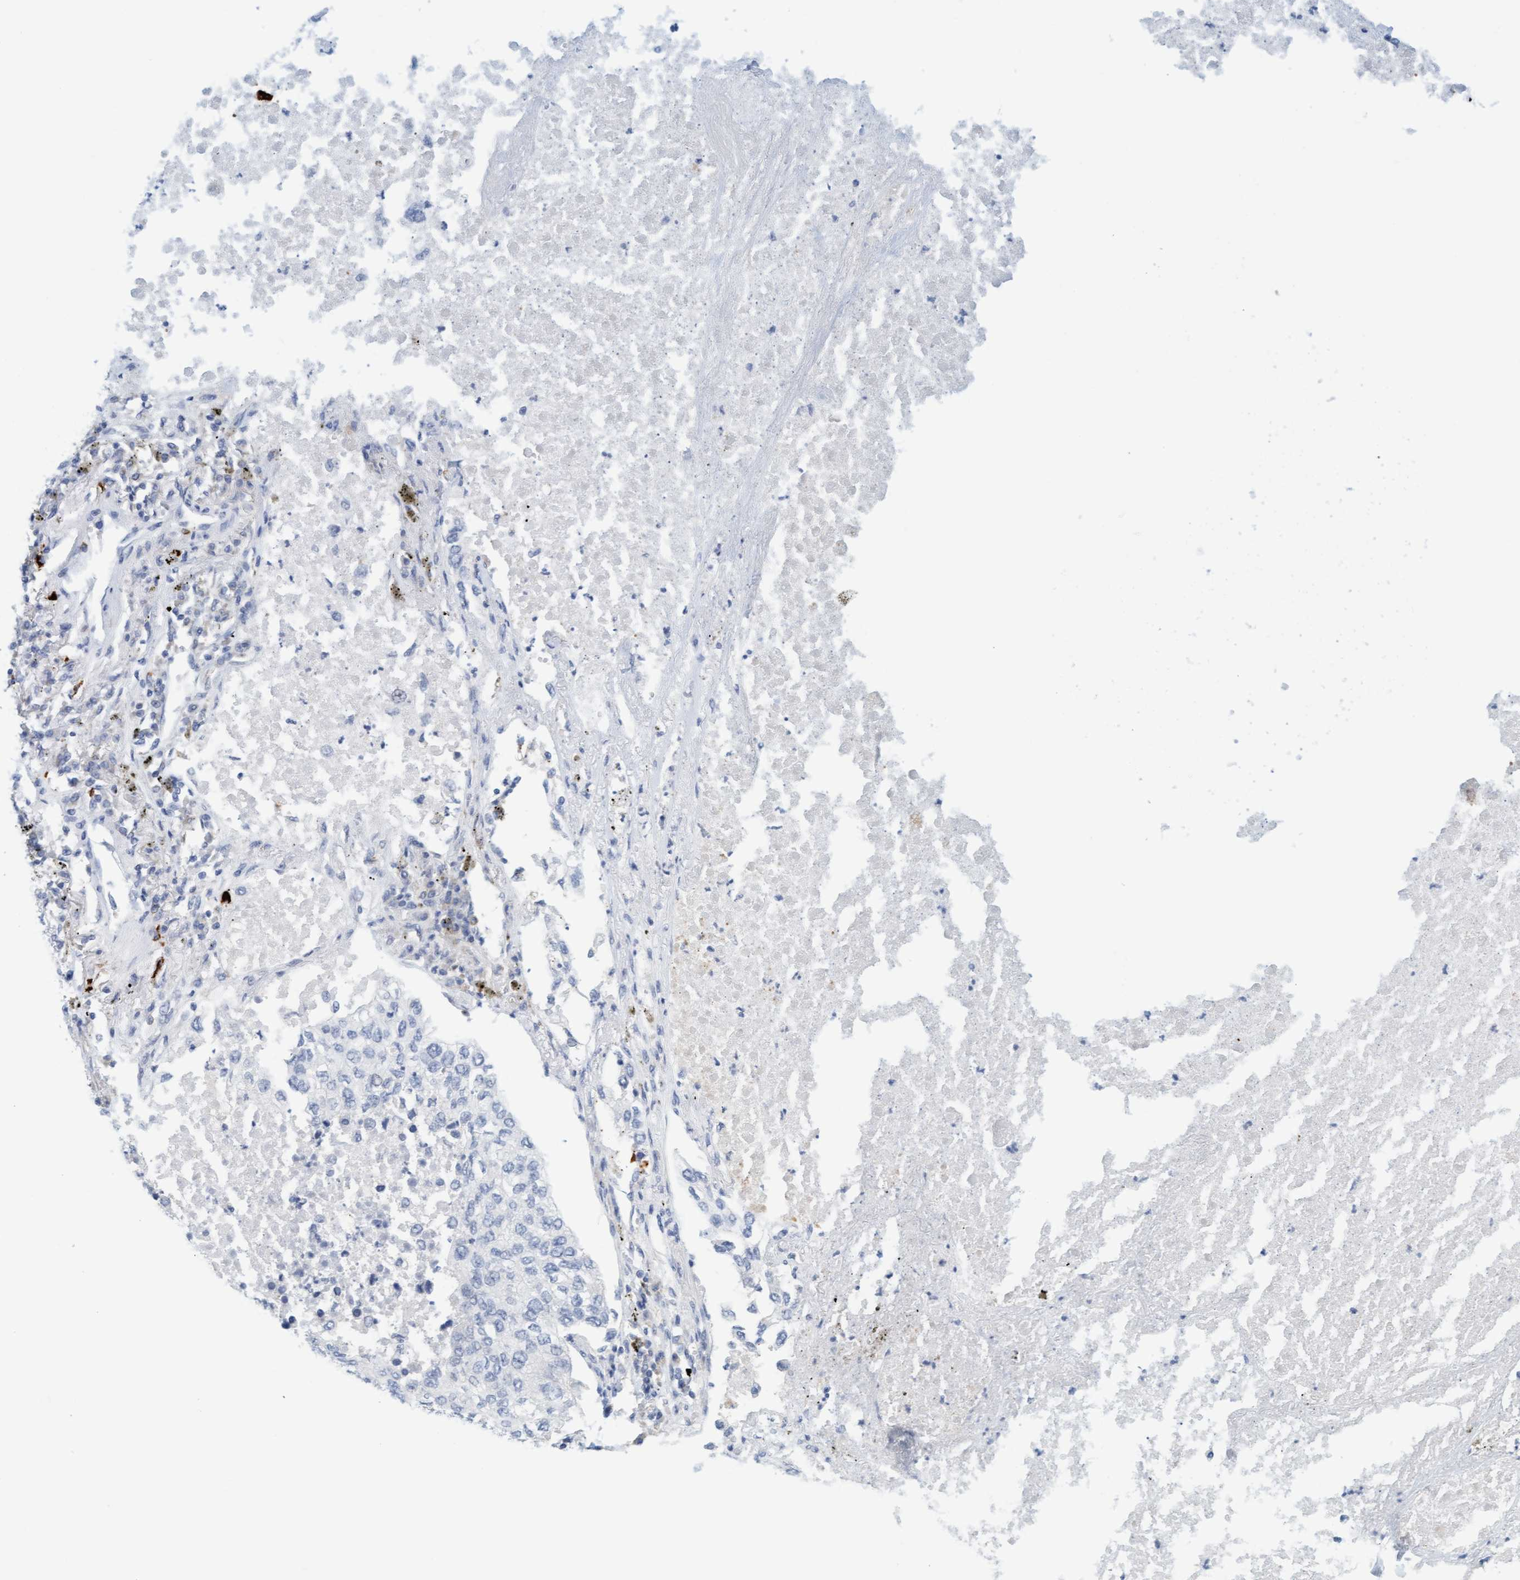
{"staining": {"intensity": "negative", "quantity": "none", "location": "none"}, "tissue": "lung cancer", "cell_type": "Tumor cells", "image_type": "cancer", "snomed": [{"axis": "morphology", "description": "Inflammation, NOS"}, {"axis": "morphology", "description": "Adenocarcinoma, NOS"}, {"axis": "topography", "description": "Lung"}], "caption": "An image of human lung adenocarcinoma is negative for staining in tumor cells.", "gene": "CPA3", "patient": {"sex": "male", "age": 63}}